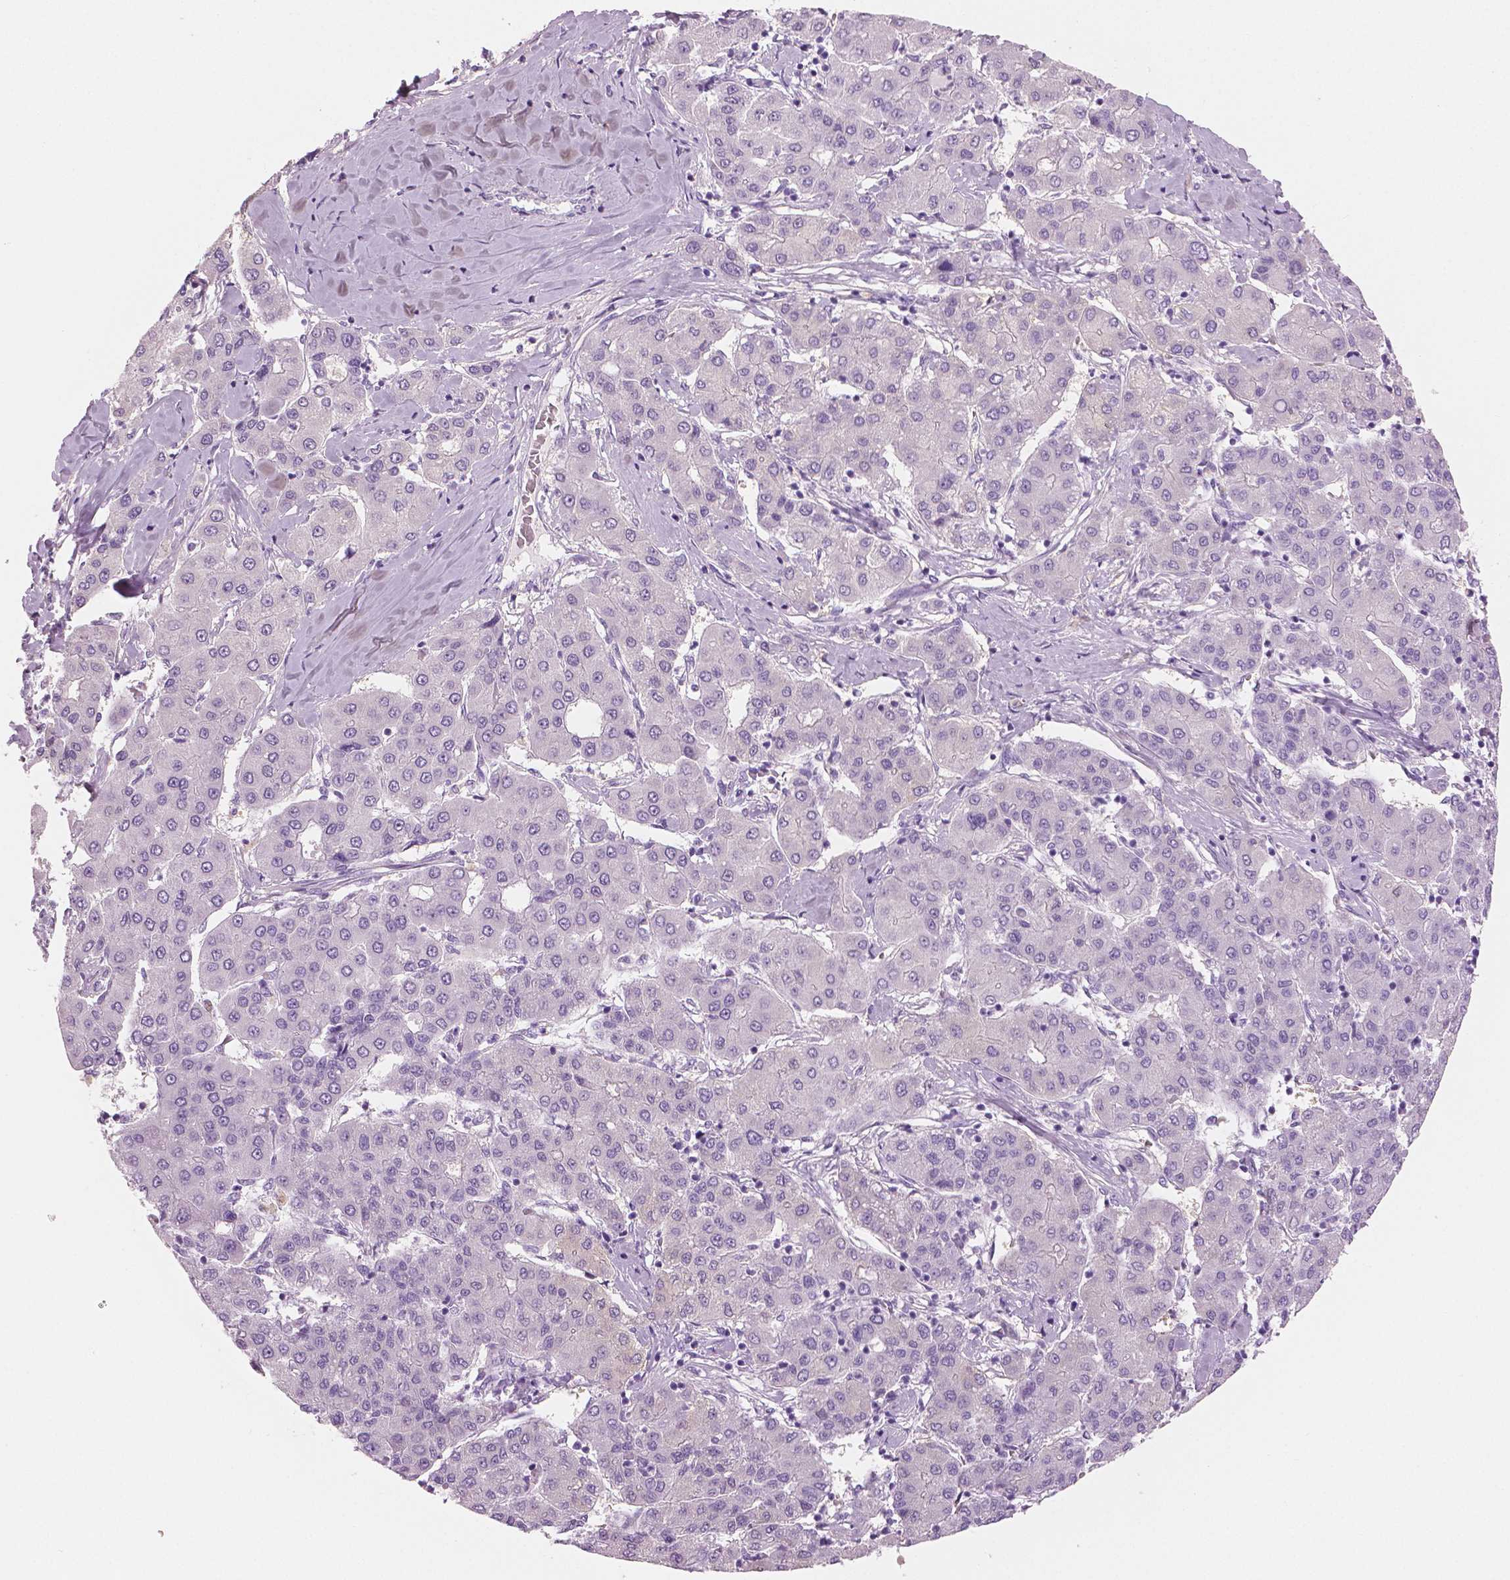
{"staining": {"intensity": "negative", "quantity": "none", "location": "none"}, "tissue": "liver cancer", "cell_type": "Tumor cells", "image_type": "cancer", "snomed": [{"axis": "morphology", "description": "Carcinoma, Hepatocellular, NOS"}, {"axis": "topography", "description": "Liver"}], "caption": "There is no significant positivity in tumor cells of liver cancer. (DAB immunohistochemistry (IHC) with hematoxylin counter stain).", "gene": "PLIN4", "patient": {"sex": "male", "age": 65}}